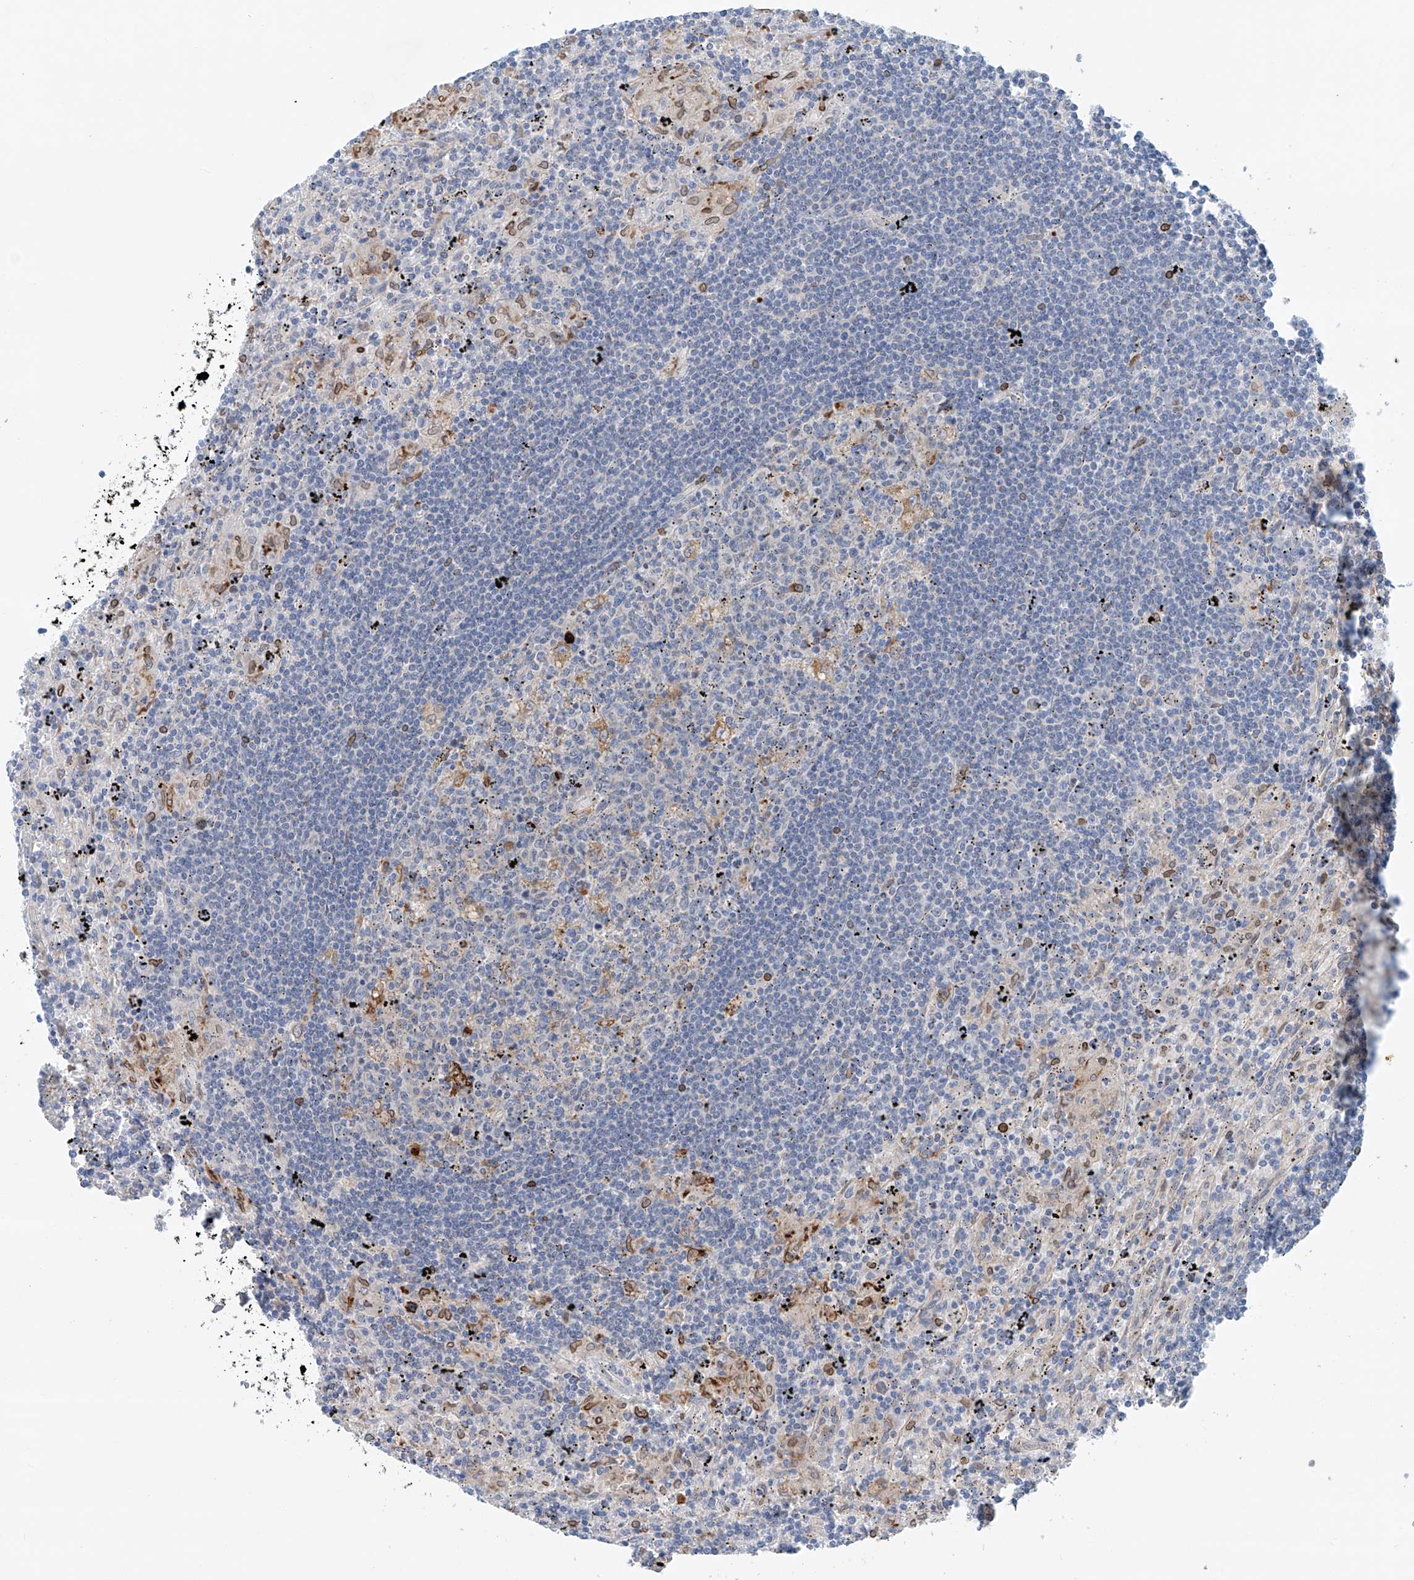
{"staining": {"intensity": "negative", "quantity": "none", "location": "none"}, "tissue": "lymphoma", "cell_type": "Tumor cells", "image_type": "cancer", "snomed": [{"axis": "morphology", "description": "Malignant lymphoma, non-Hodgkin's type, Low grade"}, {"axis": "topography", "description": "Spleen"}], "caption": "The immunohistochemistry (IHC) histopathology image has no significant expression in tumor cells of low-grade malignant lymphoma, non-Hodgkin's type tissue.", "gene": "CEP85L", "patient": {"sex": "male", "age": 76}}